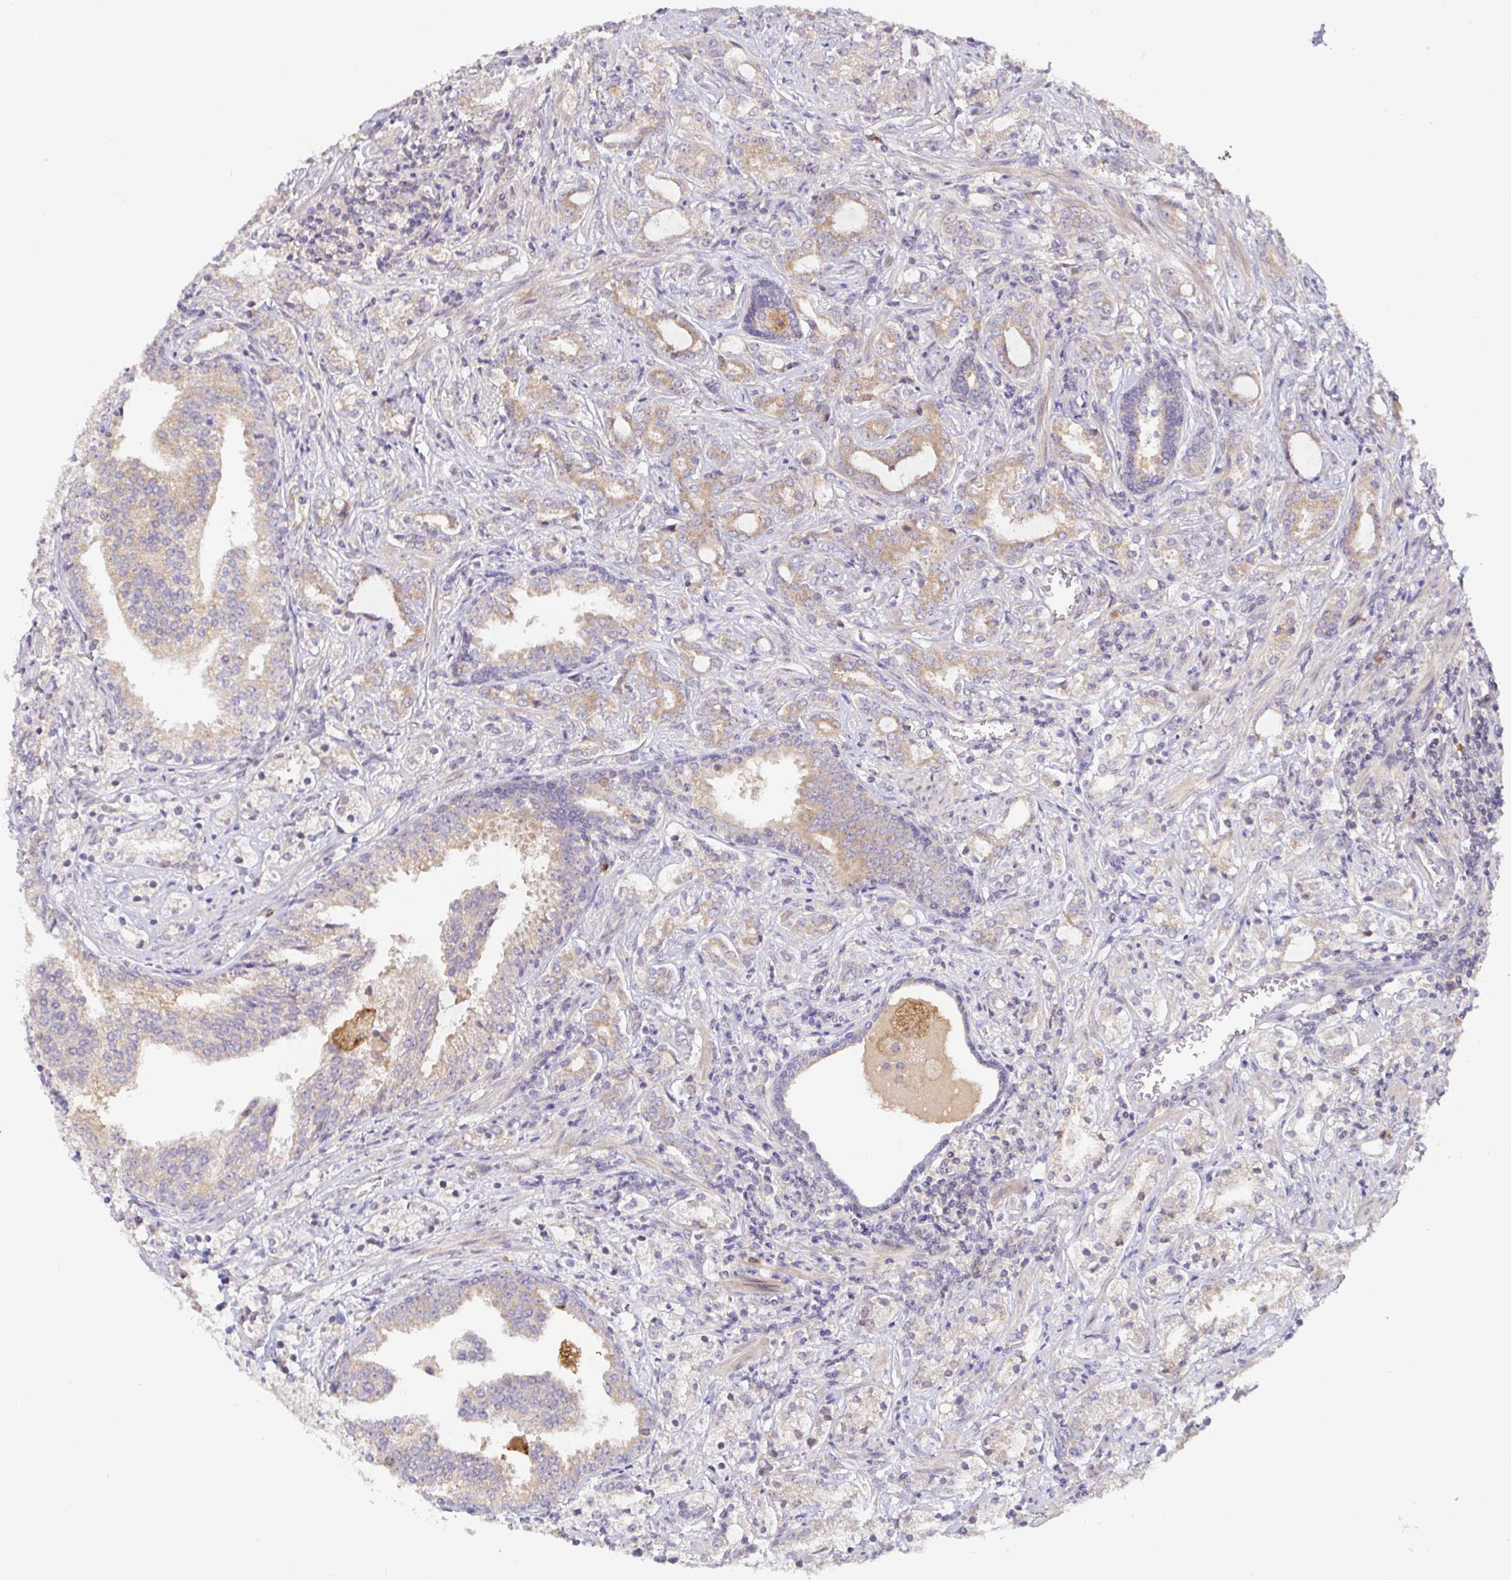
{"staining": {"intensity": "weak", "quantity": ">75%", "location": "cytoplasmic/membranous"}, "tissue": "prostate cancer", "cell_type": "Tumor cells", "image_type": "cancer", "snomed": [{"axis": "morphology", "description": "Adenocarcinoma, Medium grade"}, {"axis": "topography", "description": "Prostate"}], "caption": "Immunohistochemical staining of prostate adenocarcinoma (medium-grade) reveals low levels of weak cytoplasmic/membranous expression in about >75% of tumor cells. The protein of interest is stained brown, and the nuclei are stained in blue (DAB IHC with brightfield microscopy, high magnification).", "gene": "LARP1", "patient": {"sex": "male", "age": 57}}